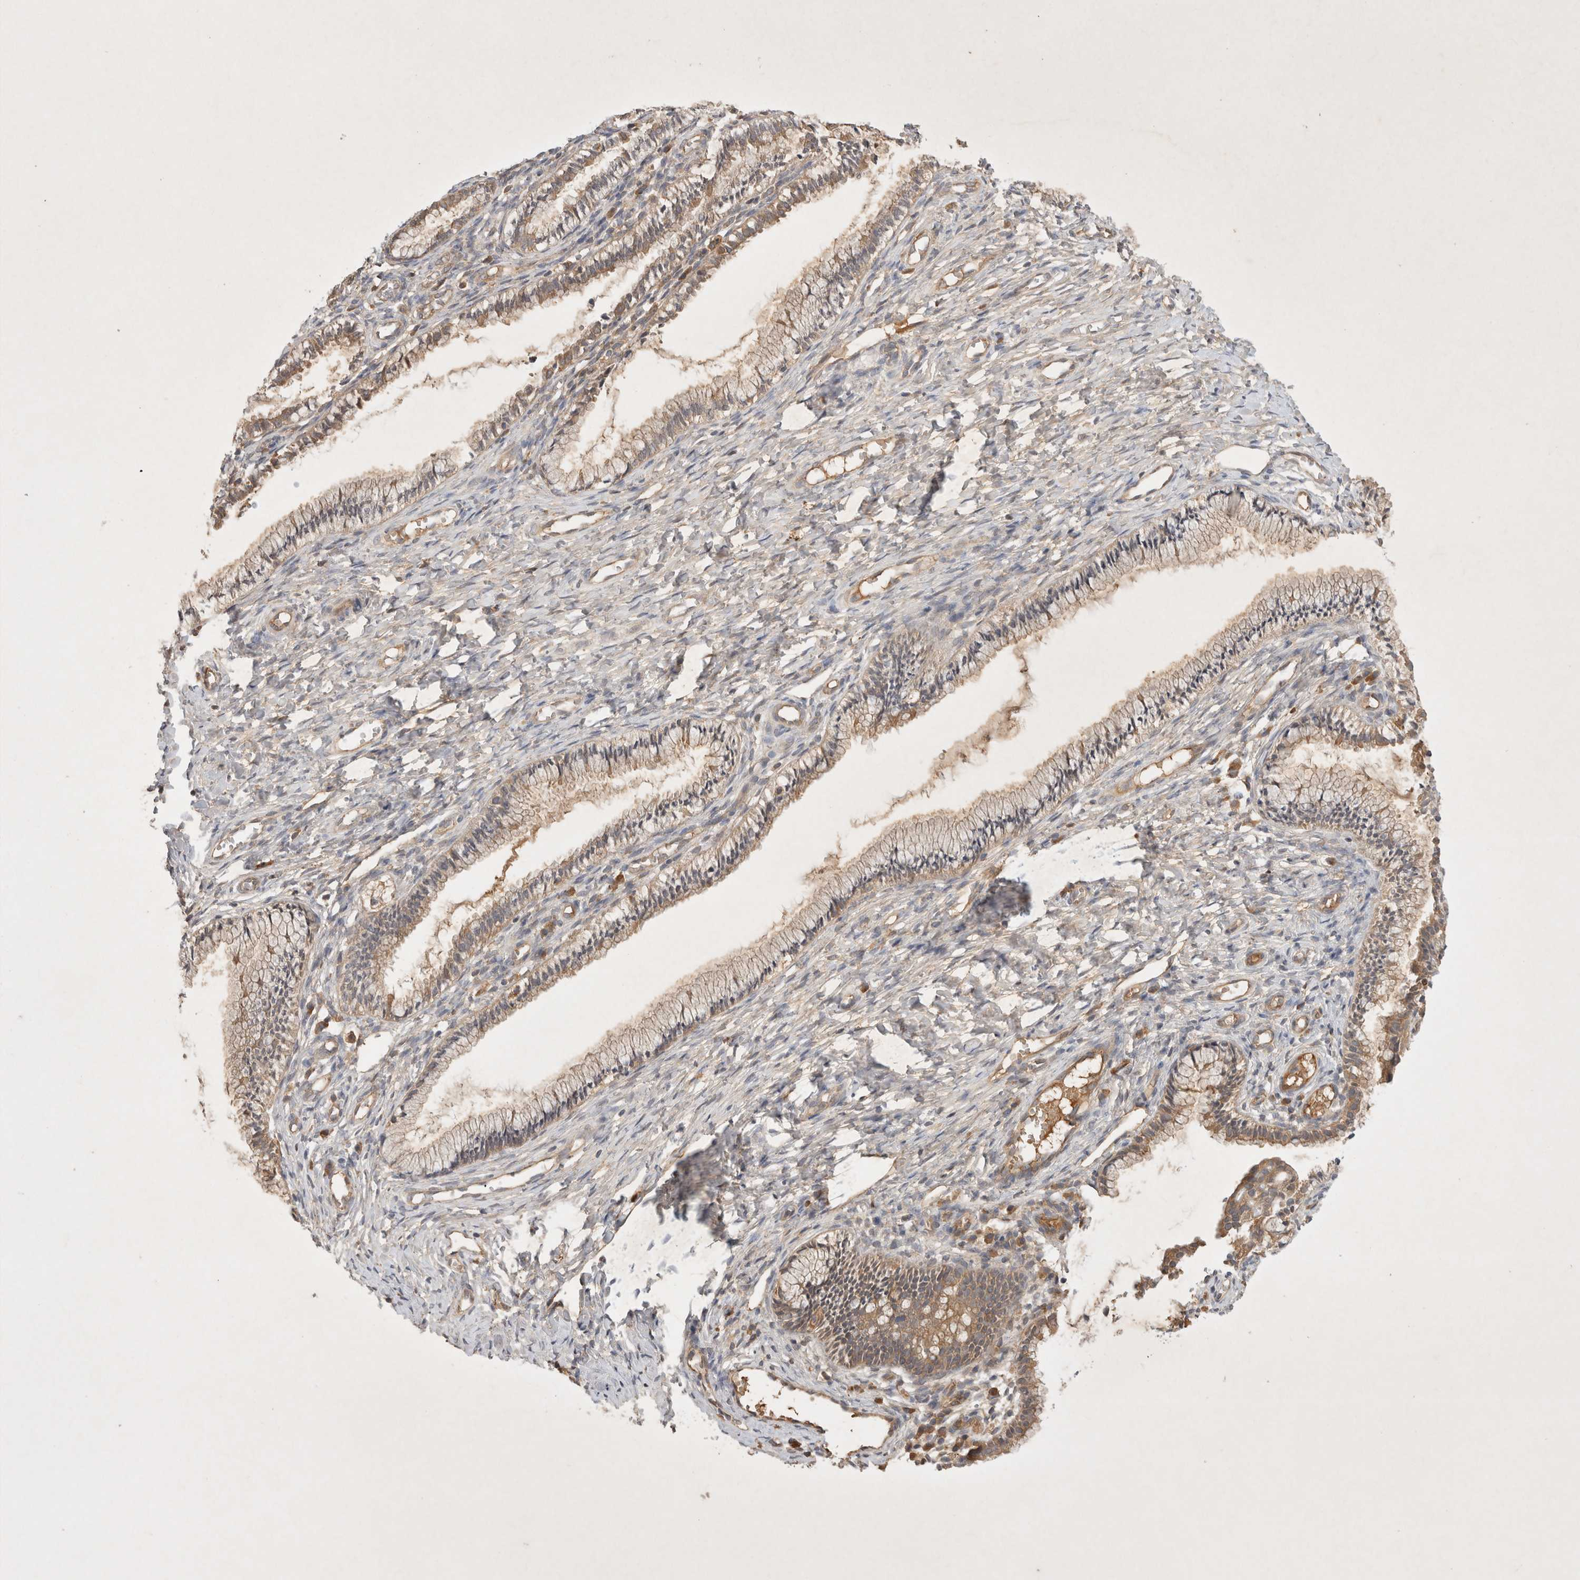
{"staining": {"intensity": "moderate", "quantity": ">75%", "location": "cytoplasmic/membranous"}, "tissue": "cervix", "cell_type": "Glandular cells", "image_type": "normal", "snomed": [{"axis": "morphology", "description": "Normal tissue, NOS"}, {"axis": "topography", "description": "Cervix"}], "caption": "Immunohistochemistry (IHC) histopathology image of benign cervix: human cervix stained using immunohistochemistry exhibits medium levels of moderate protein expression localized specifically in the cytoplasmic/membranous of glandular cells, appearing as a cytoplasmic/membranous brown color.", "gene": "YES1", "patient": {"sex": "female", "age": 27}}